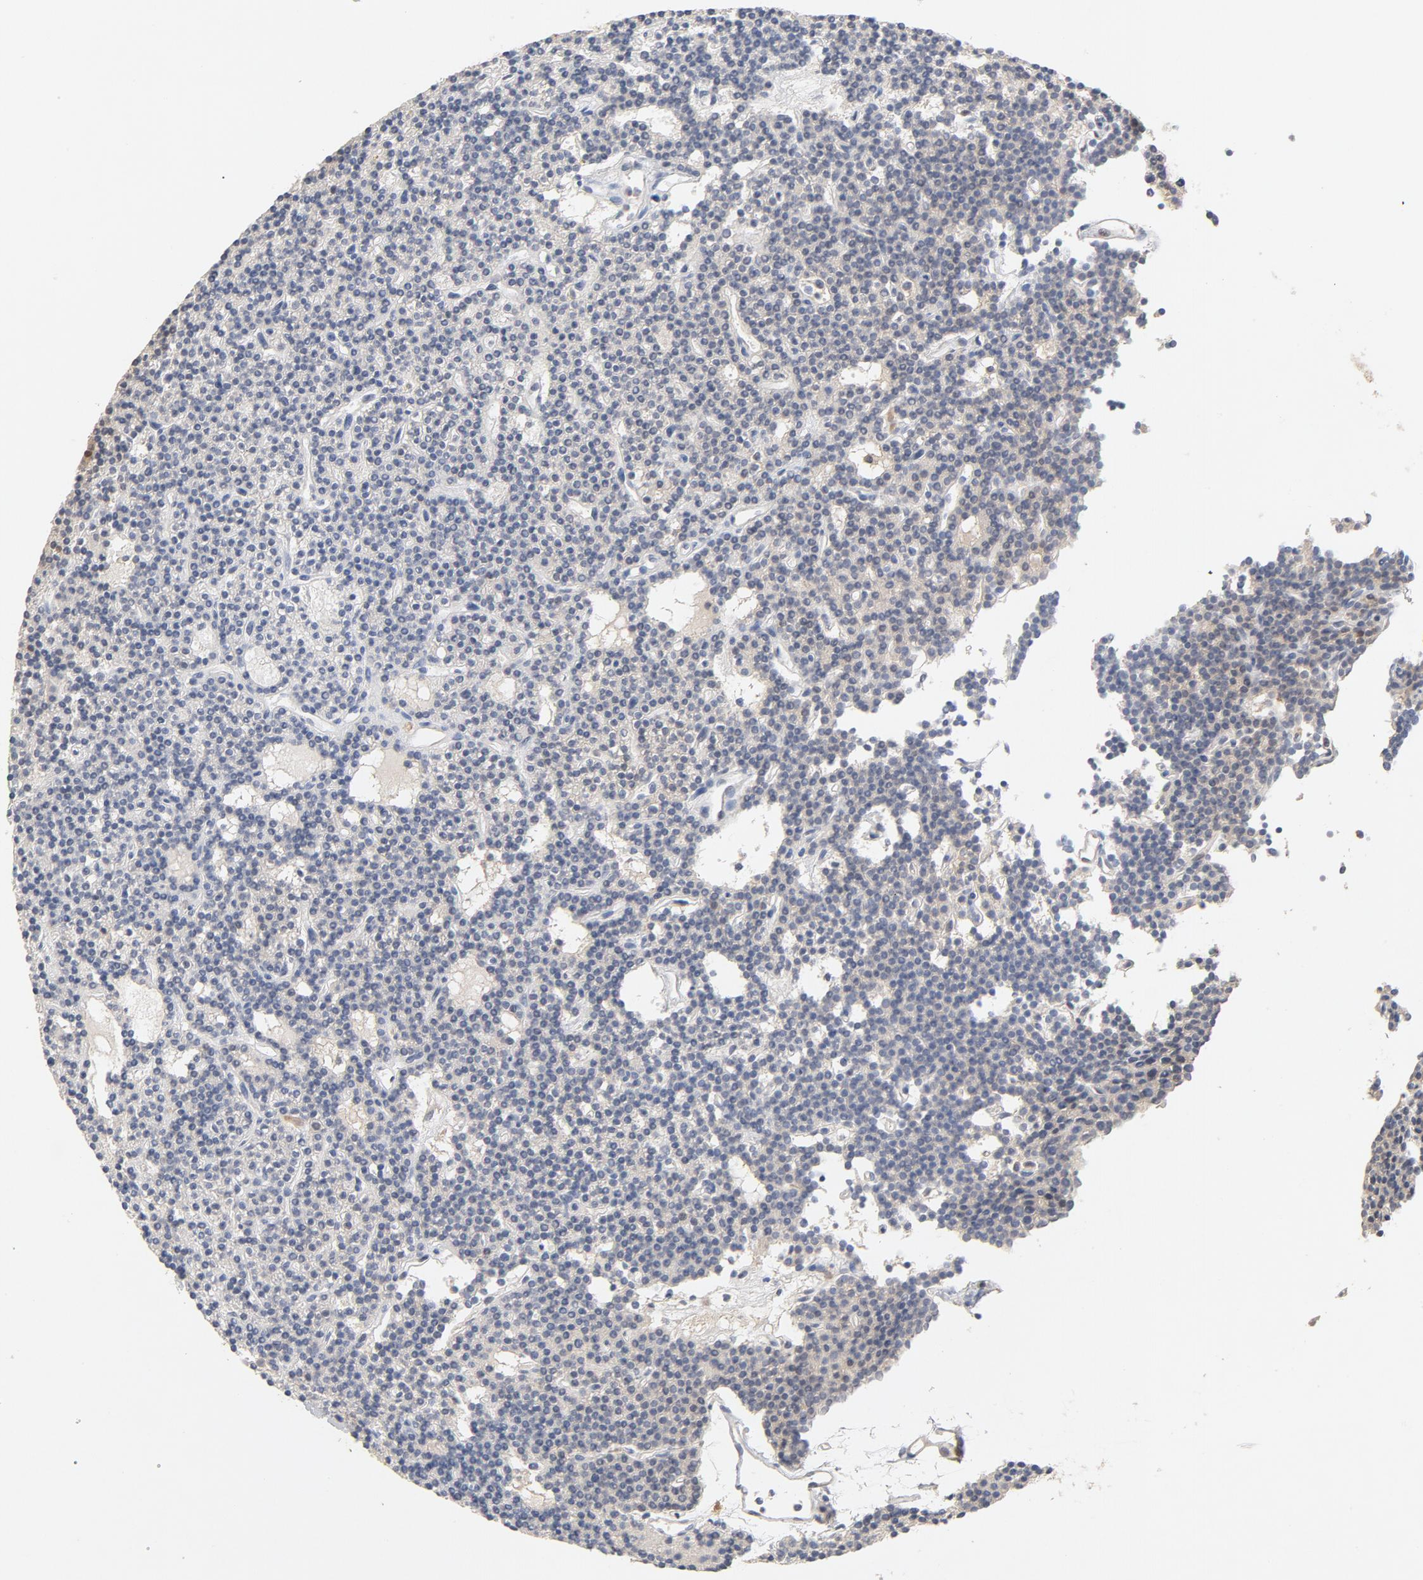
{"staining": {"intensity": "negative", "quantity": "none", "location": "none"}, "tissue": "parathyroid gland", "cell_type": "Glandular cells", "image_type": "normal", "snomed": [{"axis": "morphology", "description": "Normal tissue, NOS"}, {"axis": "topography", "description": "Parathyroid gland"}], "caption": "Glandular cells are negative for protein expression in normal human parathyroid gland. (IHC, brightfield microscopy, high magnification).", "gene": "STAT1", "patient": {"sex": "female", "age": 45}}